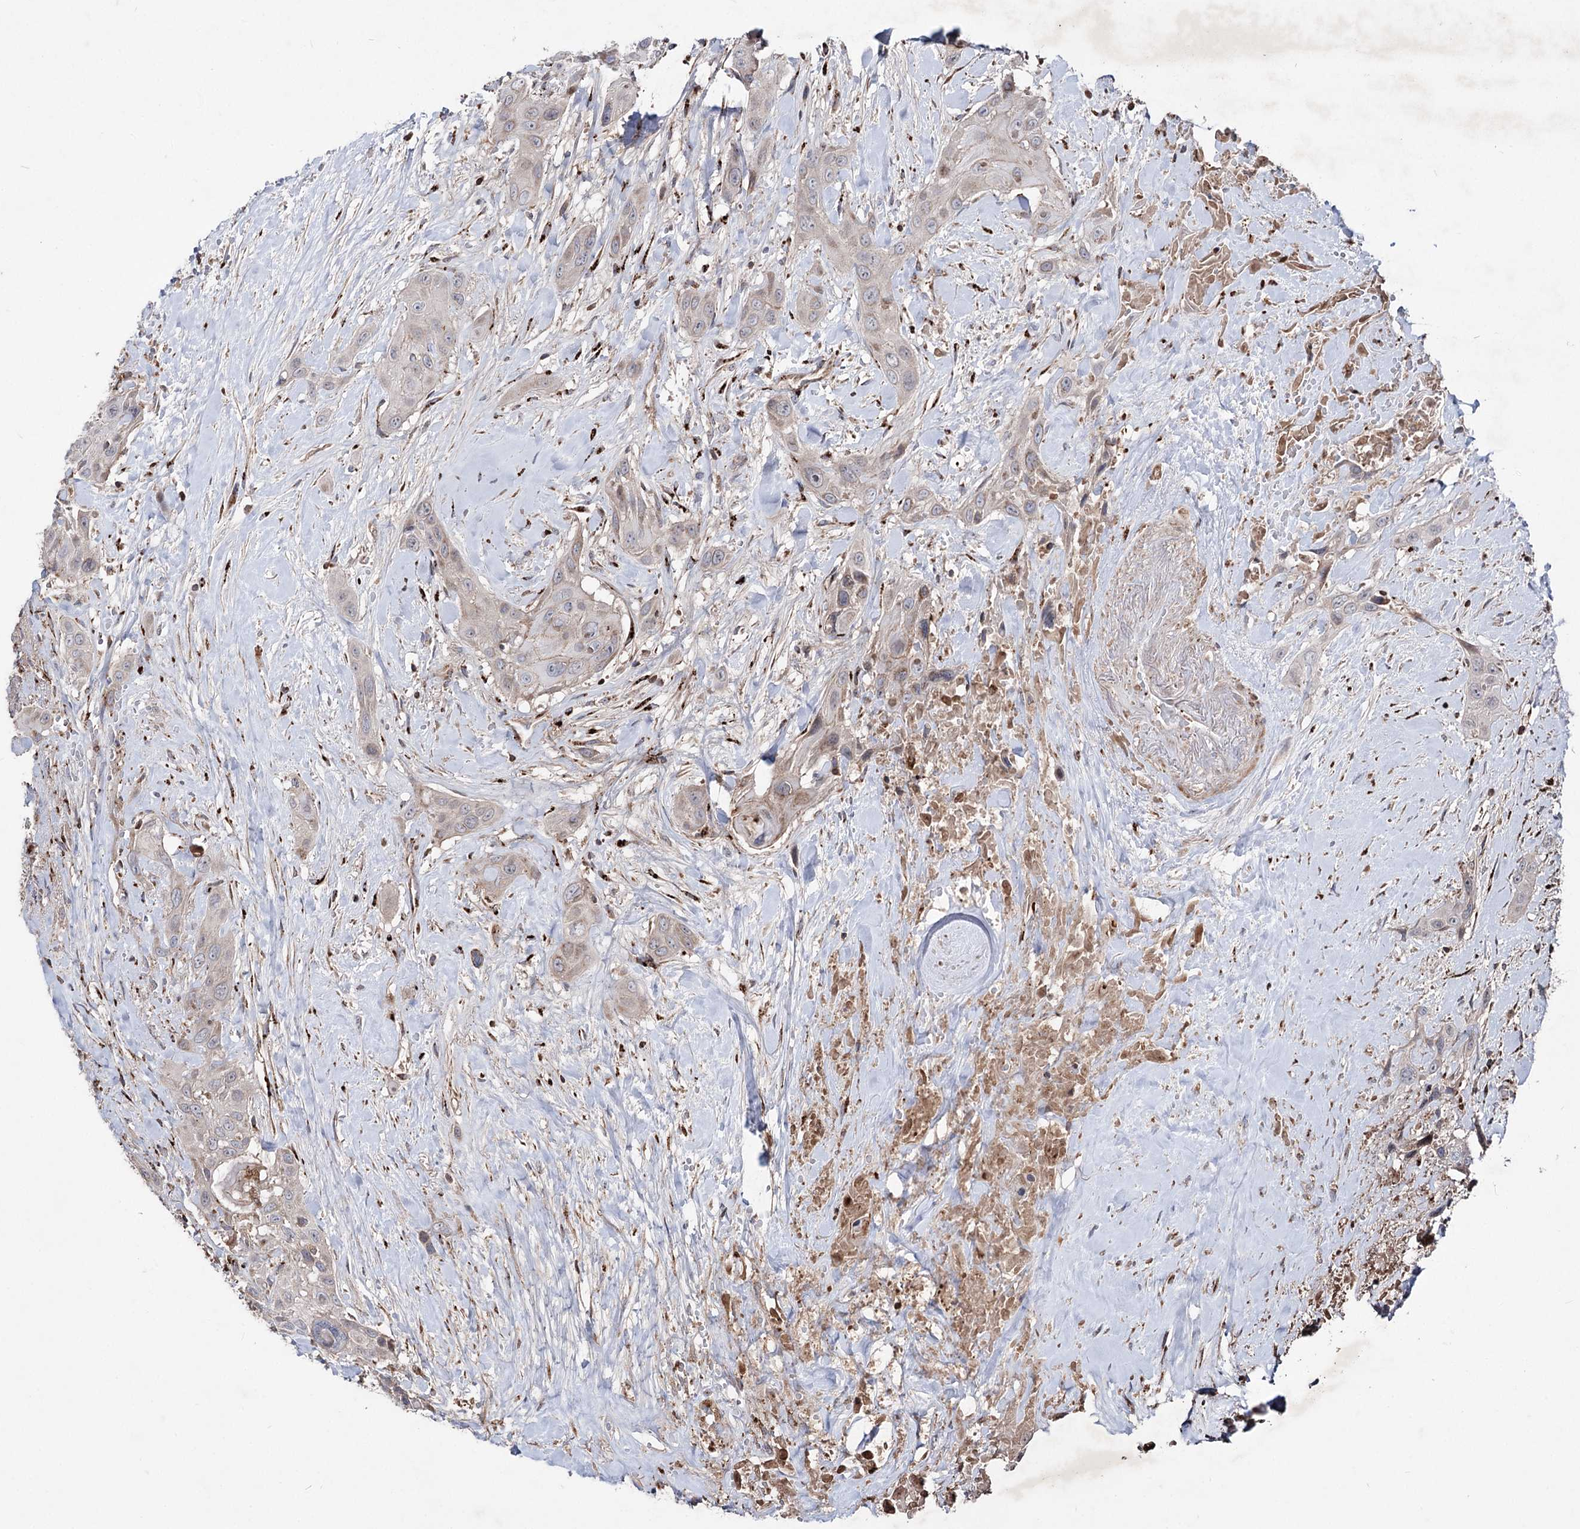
{"staining": {"intensity": "negative", "quantity": "none", "location": "none"}, "tissue": "head and neck cancer", "cell_type": "Tumor cells", "image_type": "cancer", "snomed": [{"axis": "morphology", "description": "Squamous cell carcinoma, NOS"}, {"axis": "topography", "description": "Head-Neck"}], "caption": "Head and neck squamous cell carcinoma stained for a protein using IHC demonstrates no staining tumor cells.", "gene": "ARHGAP20", "patient": {"sex": "male", "age": 81}}